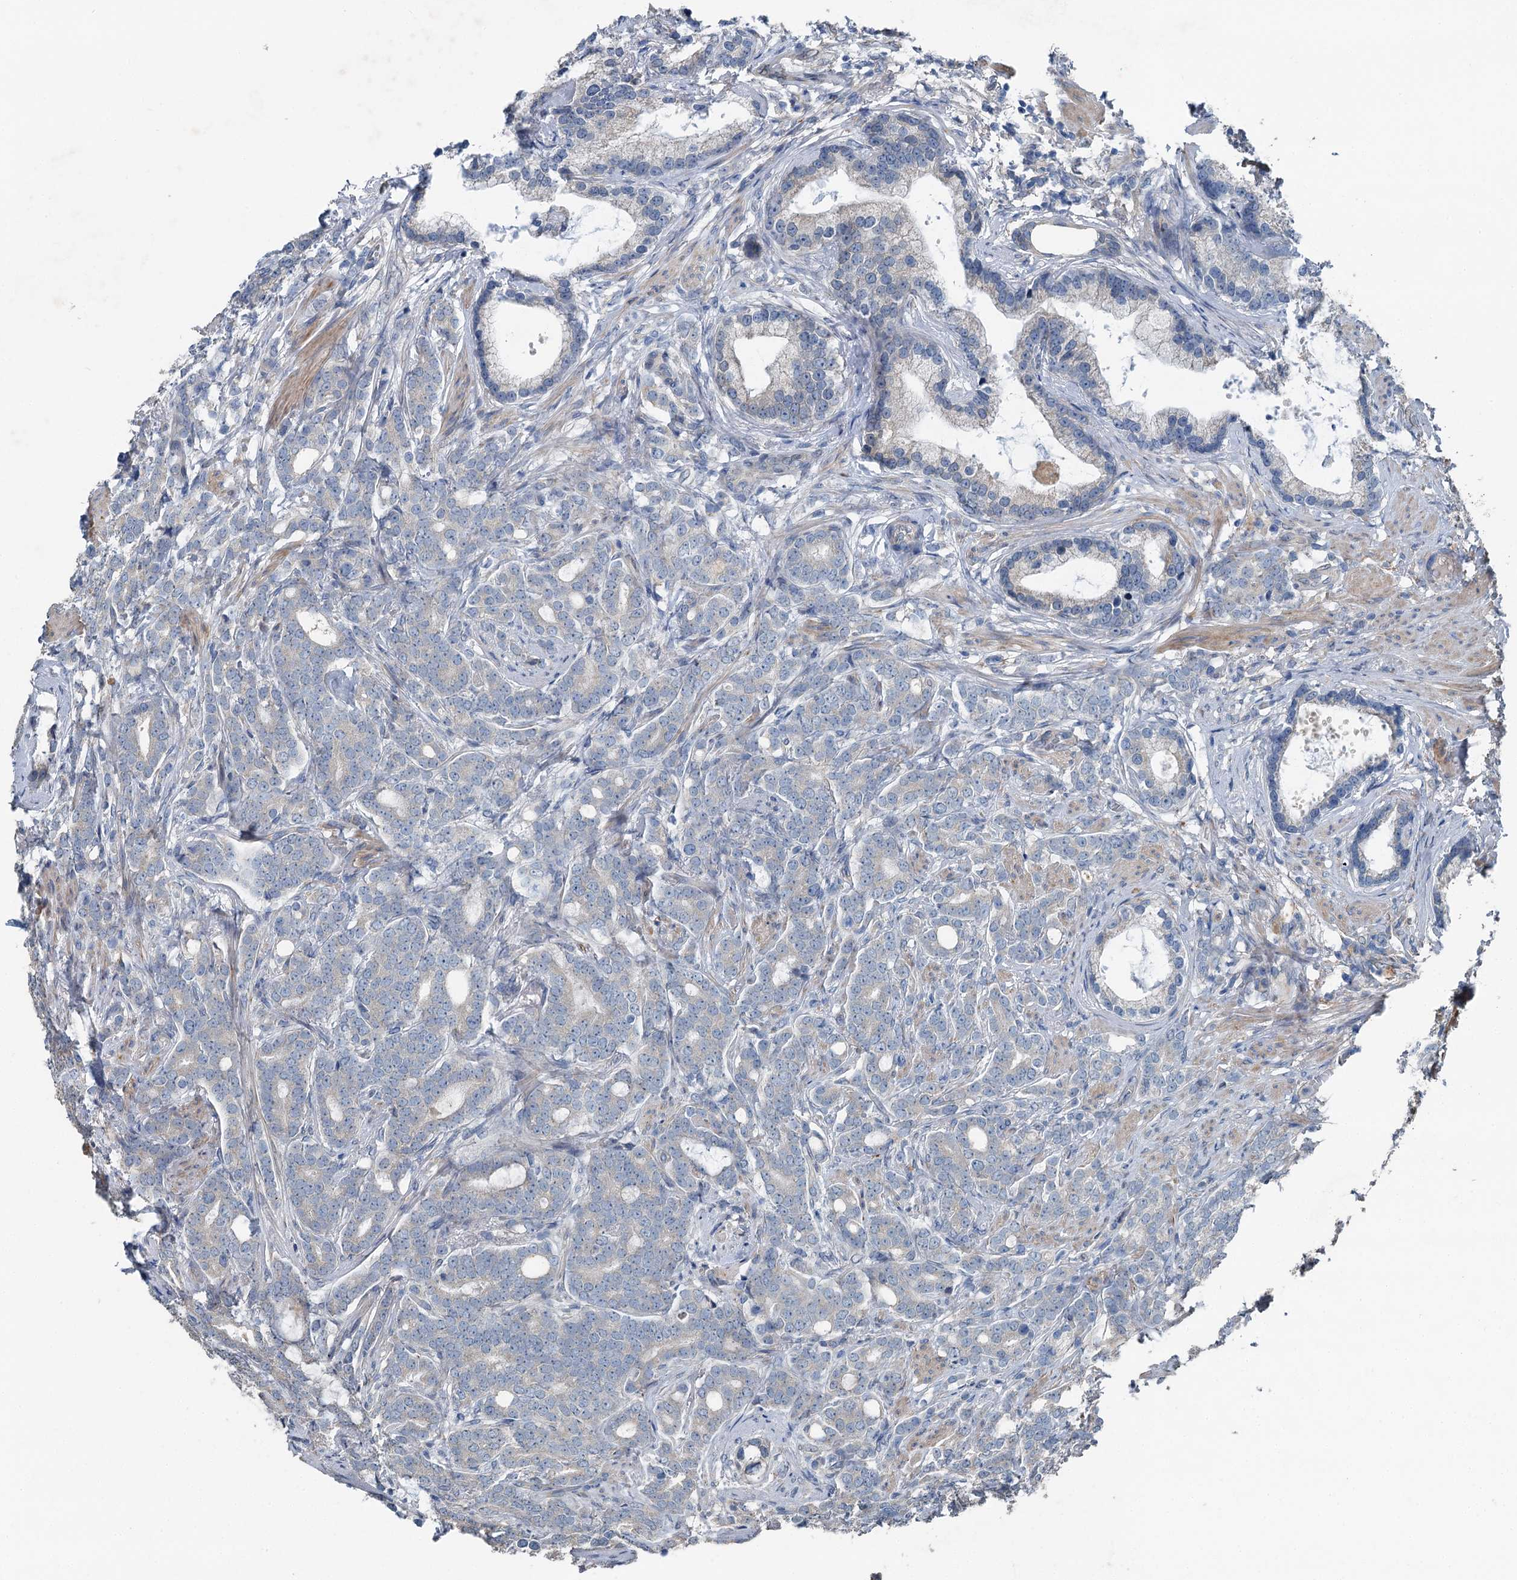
{"staining": {"intensity": "weak", "quantity": "<25%", "location": "cytoplasmic/membranous"}, "tissue": "prostate cancer", "cell_type": "Tumor cells", "image_type": "cancer", "snomed": [{"axis": "morphology", "description": "Adenocarcinoma, Low grade"}, {"axis": "topography", "description": "Prostate"}], "caption": "High magnification brightfield microscopy of prostate cancer stained with DAB (3,3'-diaminobenzidine) (brown) and counterstained with hematoxylin (blue): tumor cells show no significant staining.", "gene": "C6orf120", "patient": {"sex": "male", "age": 71}}